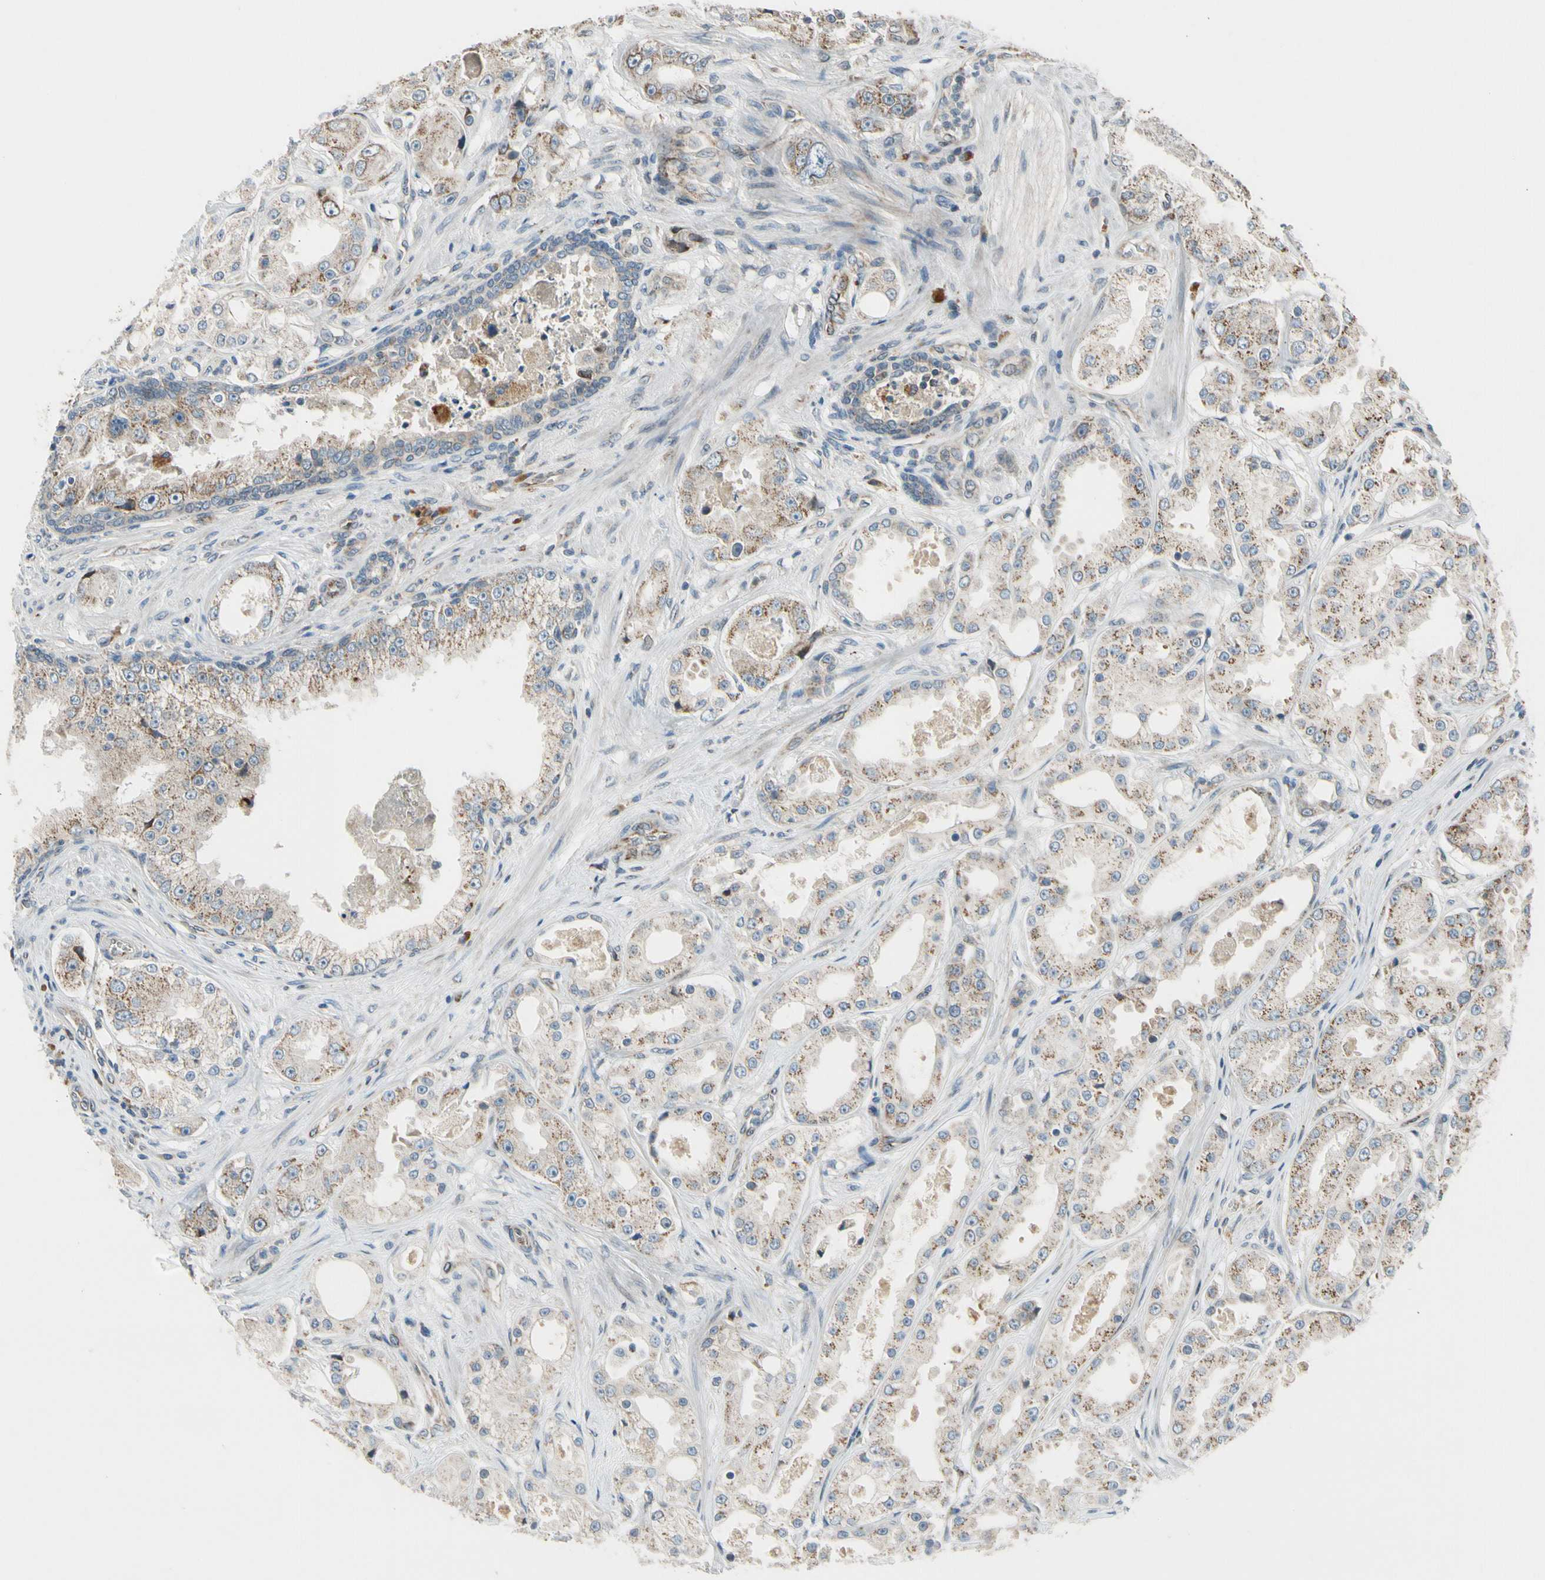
{"staining": {"intensity": "weak", "quantity": ">75%", "location": "cytoplasmic/membranous"}, "tissue": "prostate cancer", "cell_type": "Tumor cells", "image_type": "cancer", "snomed": [{"axis": "morphology", "description": "Adenocarcinoma, High grade"}, {"axis": "topography", "description": "Prostate"}], "caption": "This photomicrograph displays immunohistochemistry (IHC) staining of human prostate adenocarcinoma (high-grade), with low weak cytoplasmic/membranous staining in approximately >75% of tumor cells.", "gene": "NPHP3", "patient": {"sex": "male", "age": 73}}